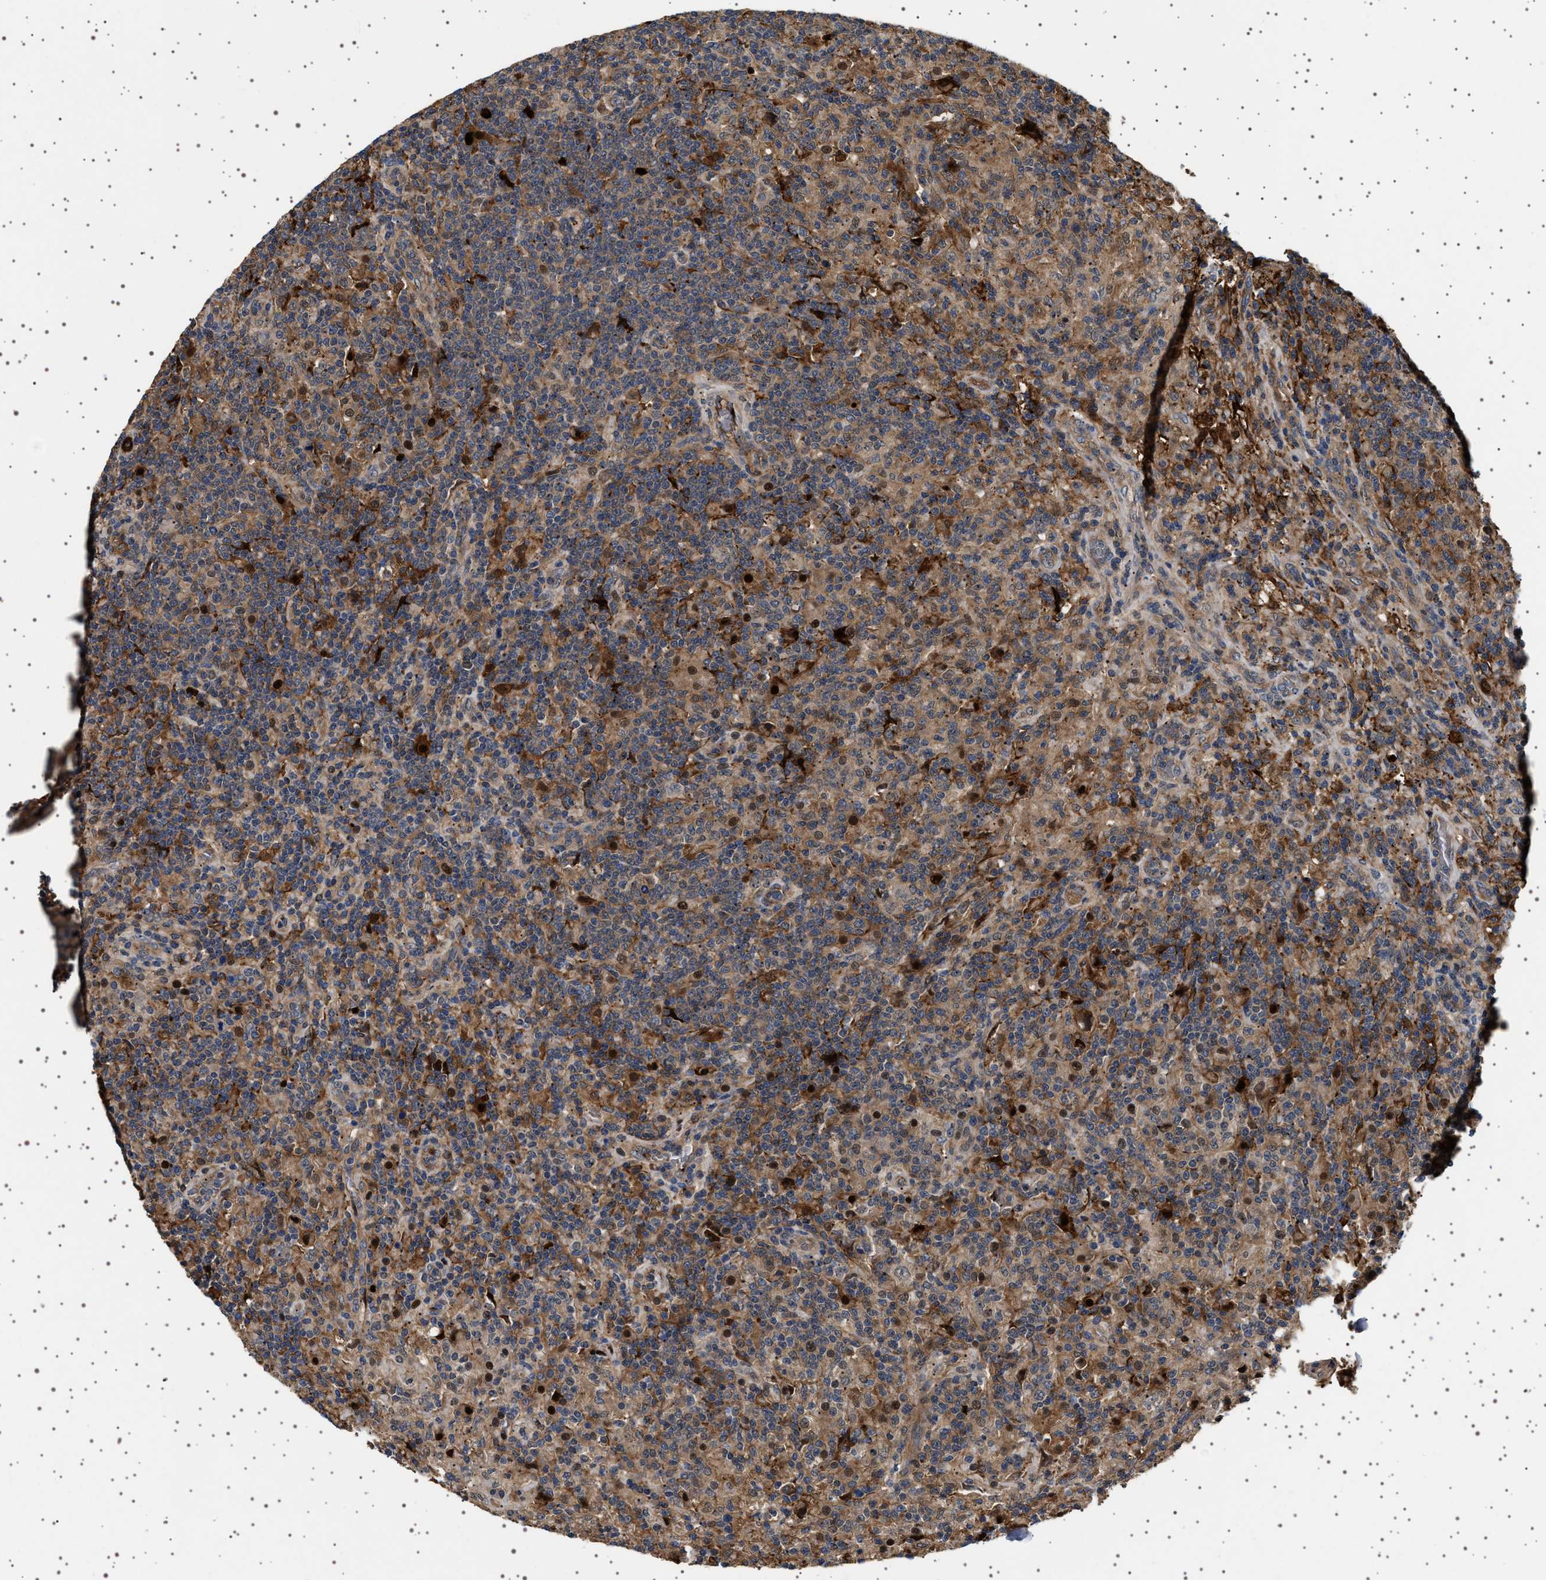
{"staining": {"intensity": "weak", "quantity": ">75%", "location": "cytoplasmic/membranous"}, "tissue": "lymphoma", "cell_type": "Tumor cells", "image_type": "cancer", "snomed": [{"axis": "morphology", "description": "Hodgkin's disease, NOS"}, {"axis": "topography", "description": "Lymph node"}], "caption": "Tumor cells show low levels of weak cytoplasmic/membranous positivity in approximately >75% of cells in lymphoma.", "gene": "FICD", "patient": {"sex": "male", "age": 70}}